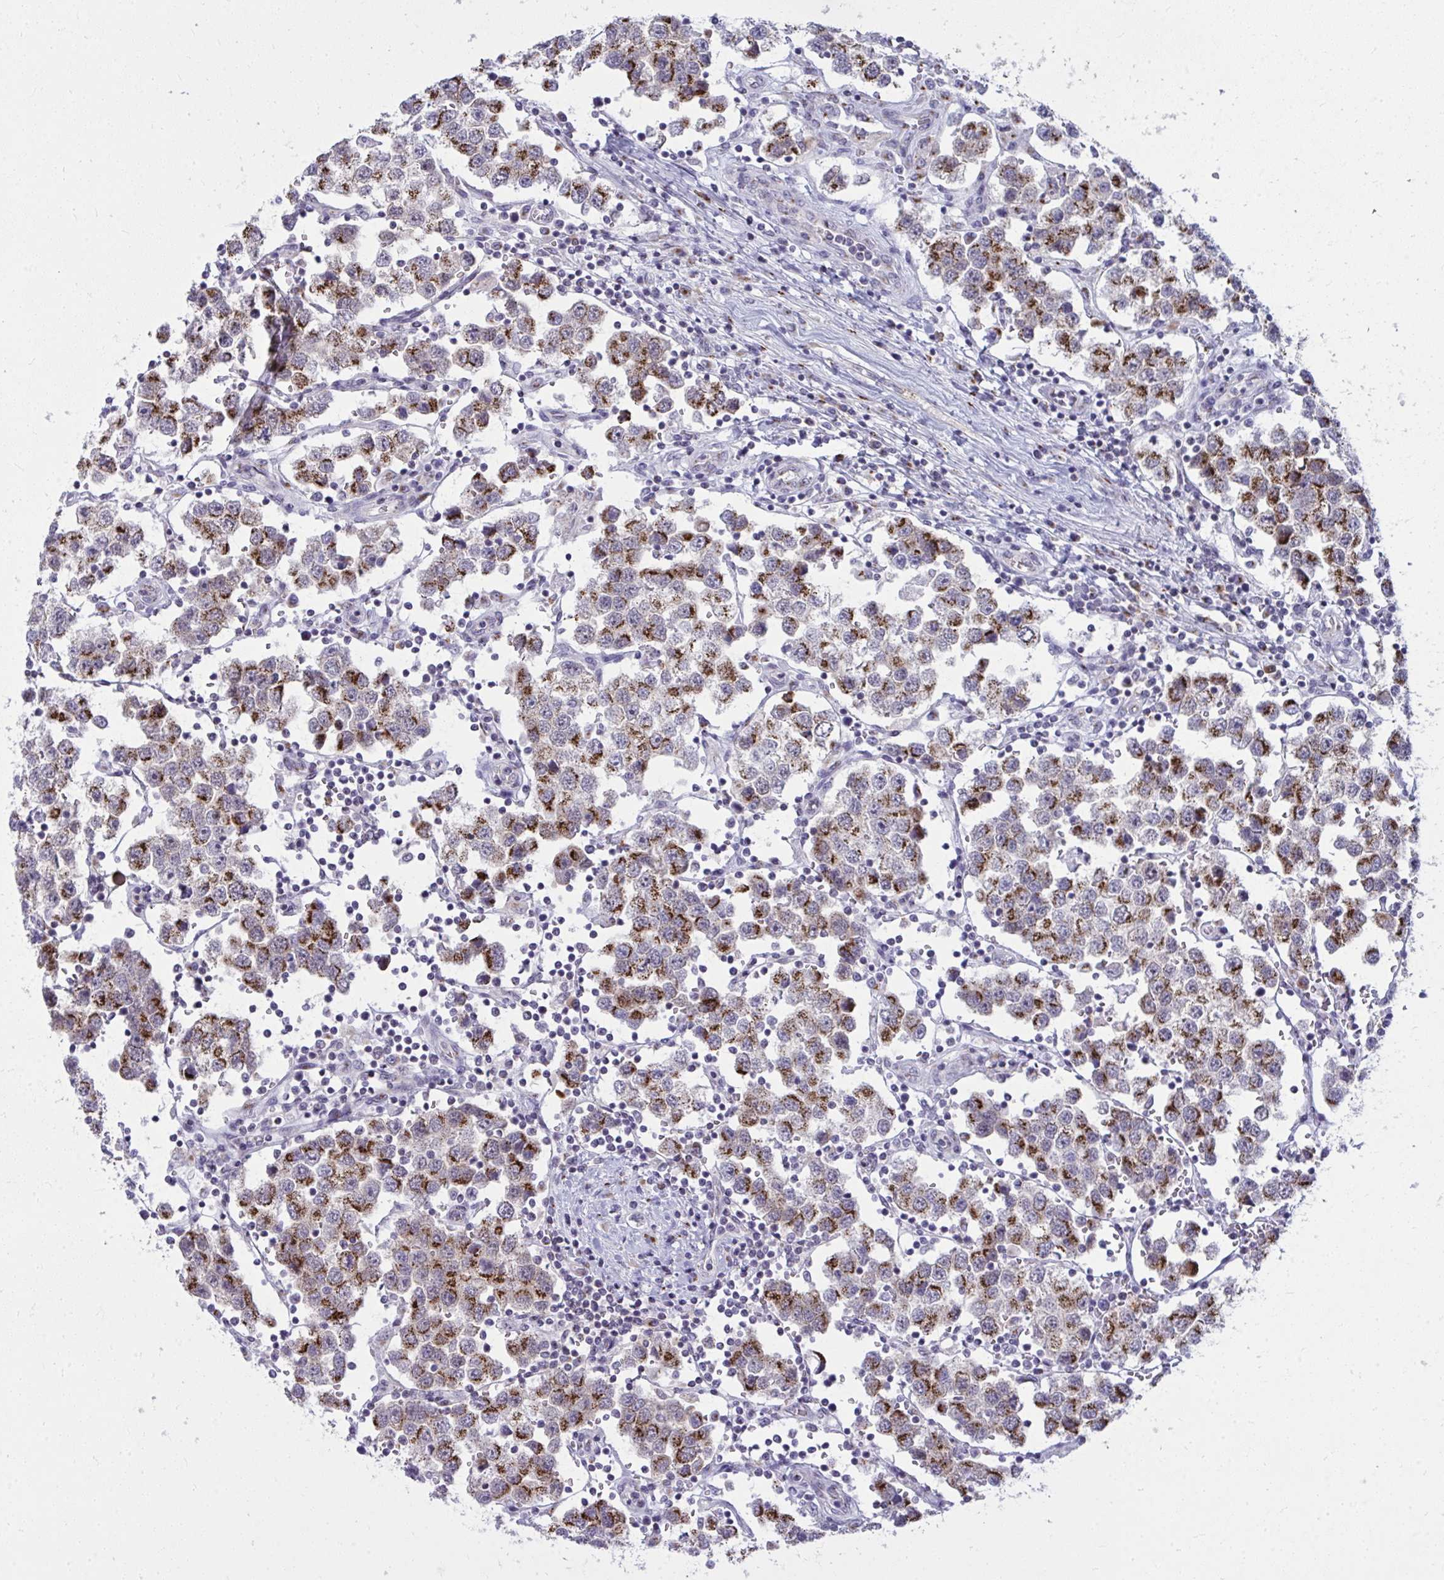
{"staining": {"intensity": "moderate", "quantity": ">75%", "location": "cytoplasmic/membranous"}, "tissue": "testis cancer", "cell_type": "Tumor cells", "image_type": "cancer", "snomed": [{"axis": "morphology", "description": "Seminoma, NOS"}, {"axis": "topography", "description": "Testis"}], "caption": "Seminoma (testis) was stained to show a protein in brown. There is medium levels of moderate cytoplasmic/membranous positivity in about >75% of tumor cells.", "gene": "DTX4", "patient": {"sex": "male", "age": 37}}